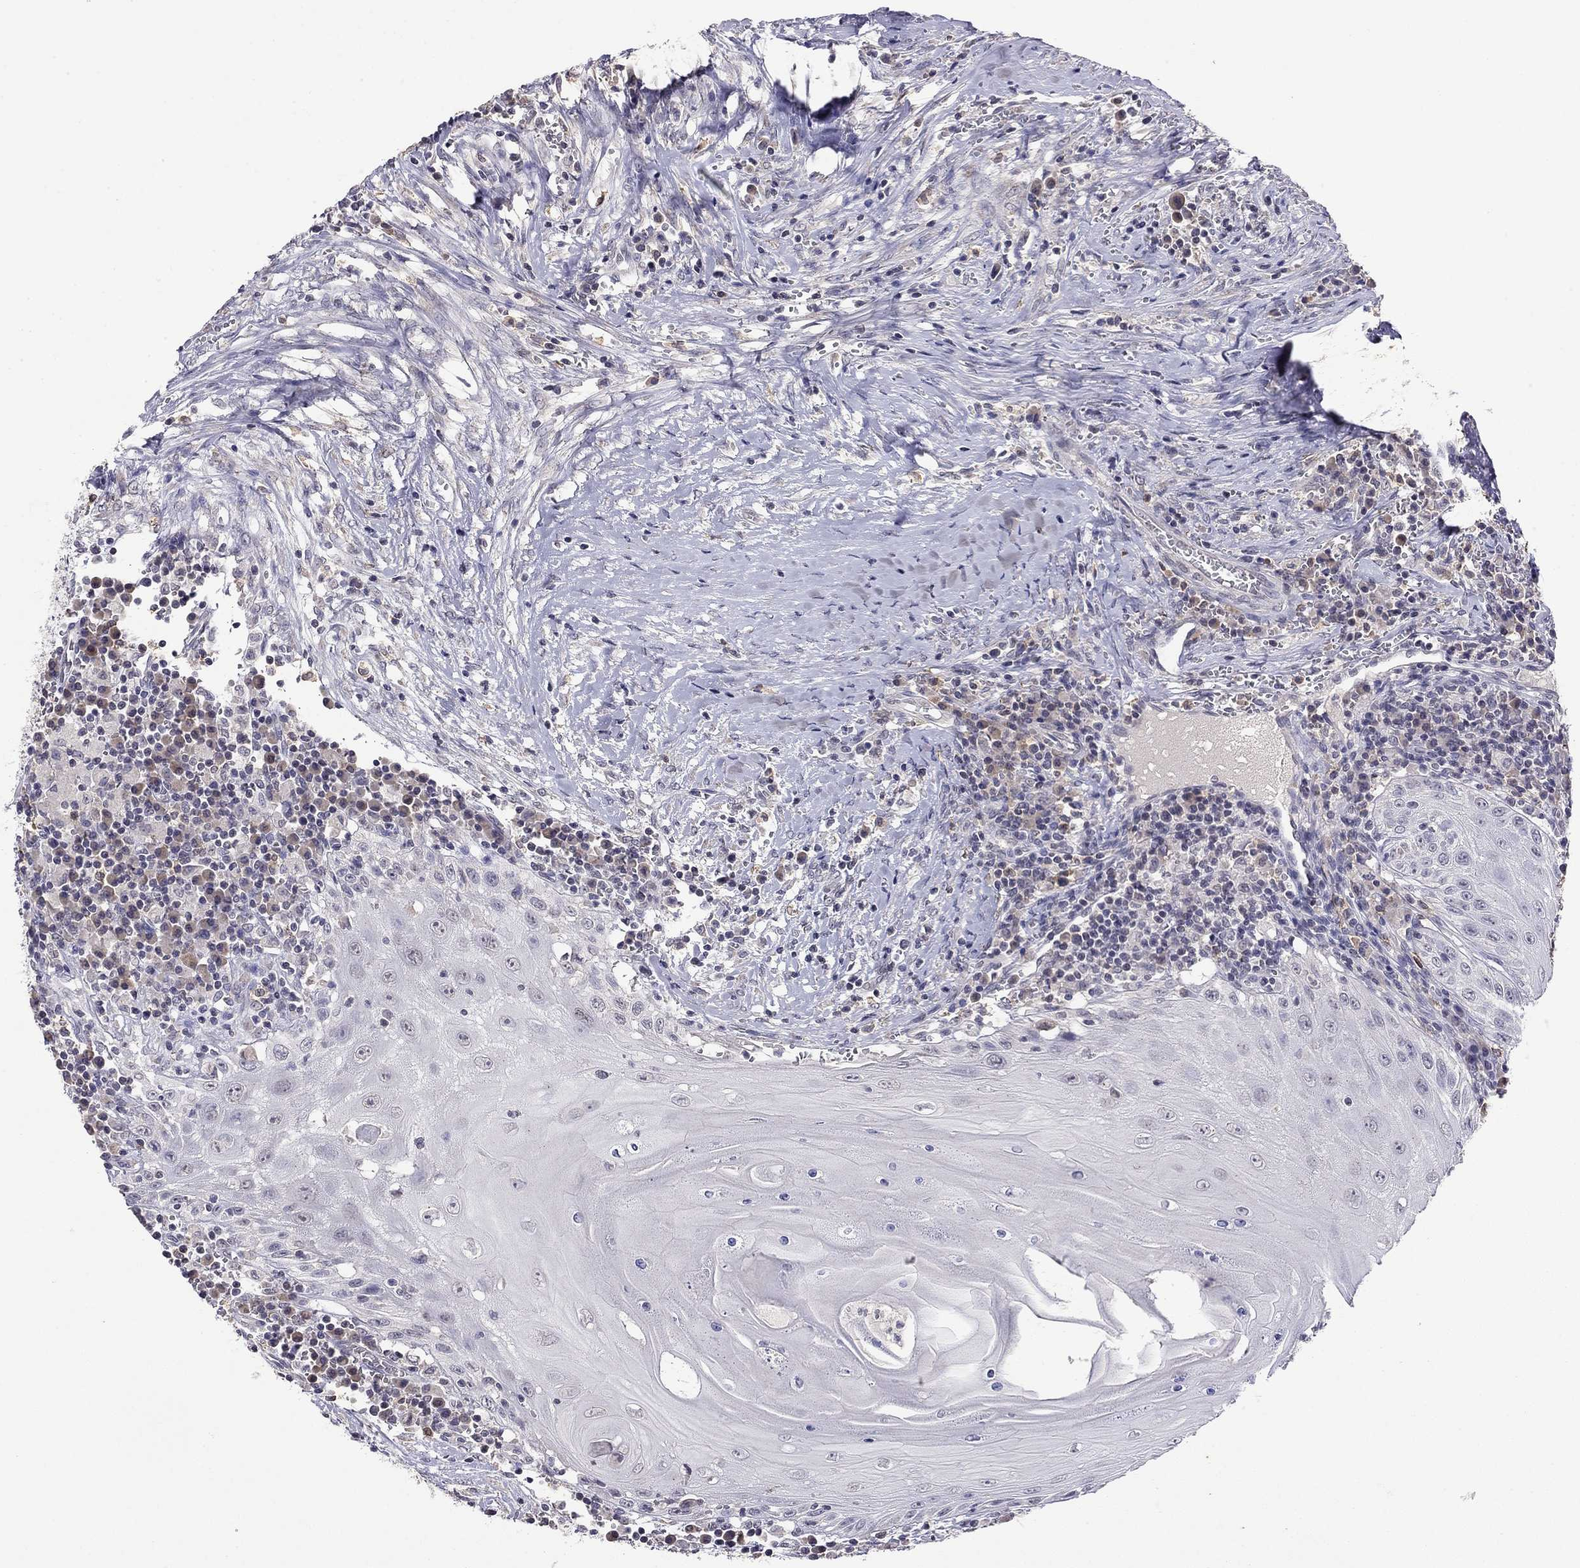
{"staining": {"intensity": "negative", "quantity": "none", "location": "none"}, "tissue": "head and neck cancer", "cell_type": "Tumor cells", "image_type": "cancer", "snomed": [{"axis": "morphology", "description": "Squamous cell carcinoma, NOS"}, {"axis": "topography", "description": "Oral tissue"}, {"axis": "topography", "description": "Head-Neck"}], "caption": "High power microscopy image of an immunohistochemistry (IHC) image of squamous cell carcinoma (head and neck), revealing no significant staining in tumor cells.", "gene": "WNK3", "patient": {"sex": "male", "age": 58}}